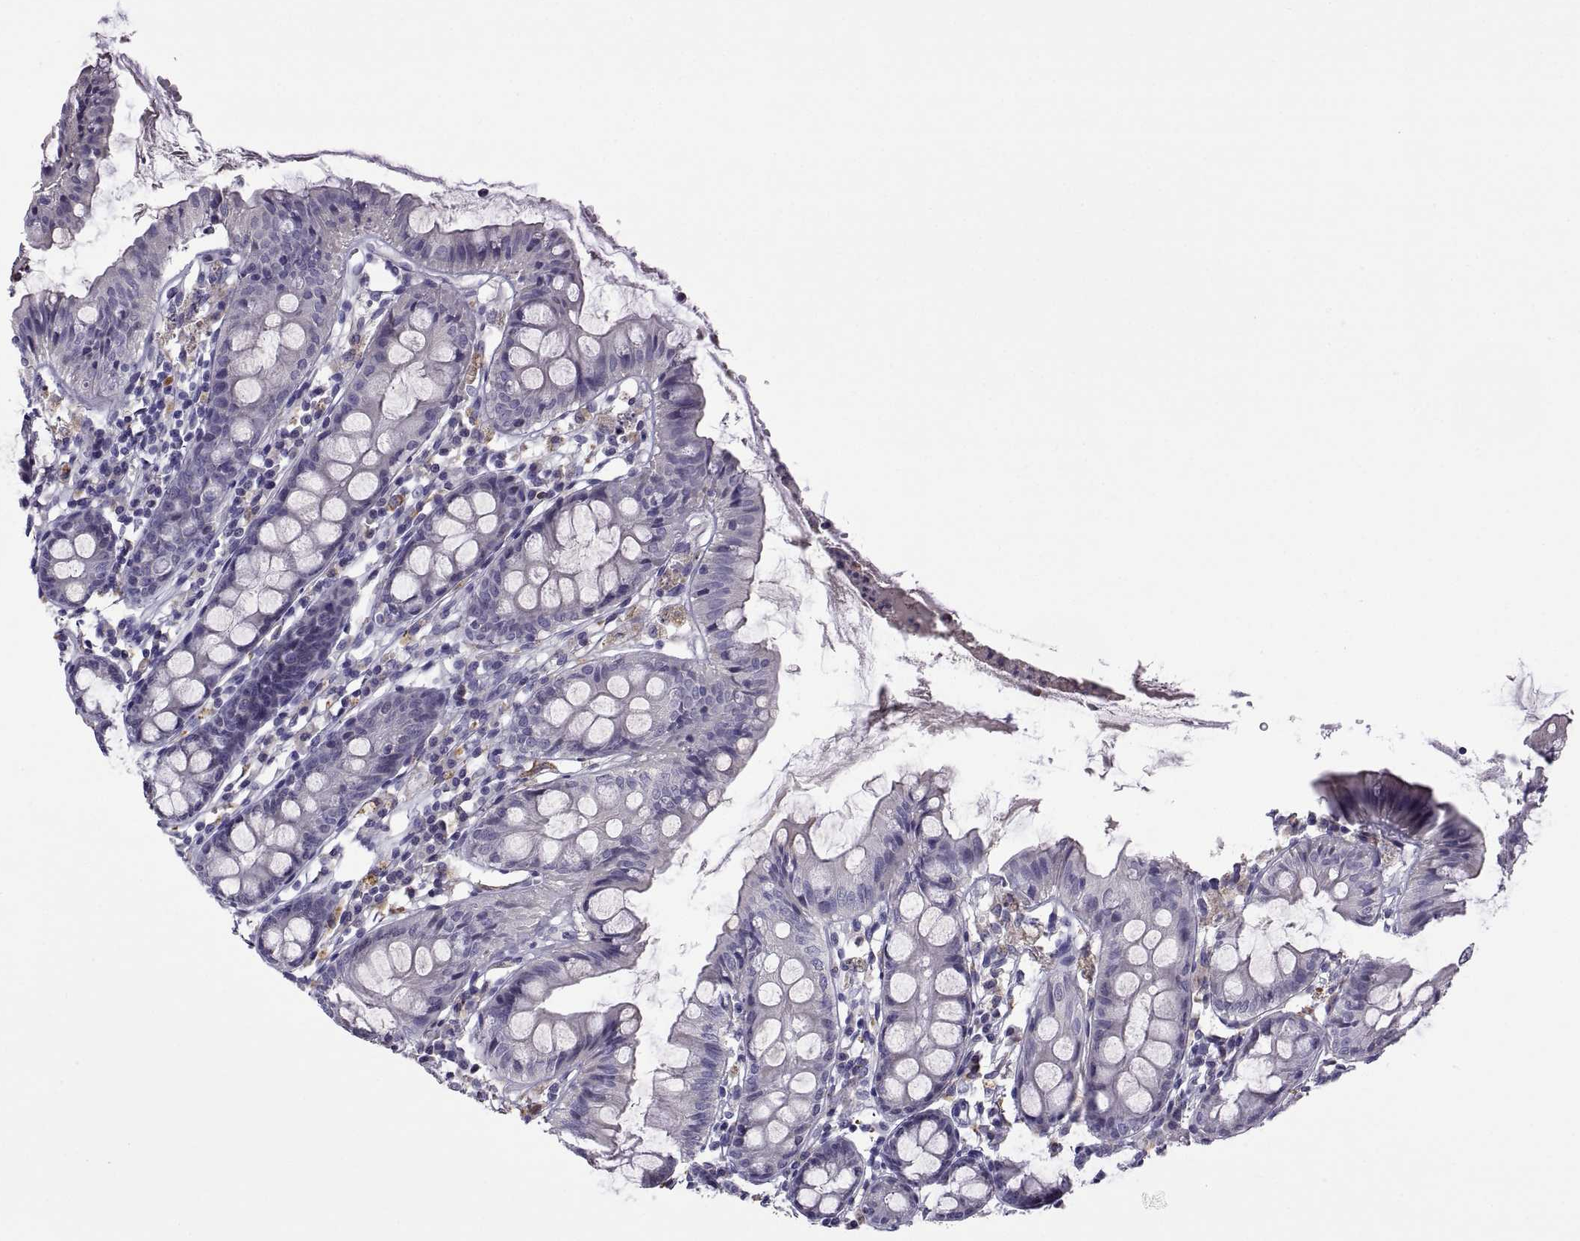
{"staining": {"intensity": "negative", "quantity": "none", "location": "none"}, "tissue": "colon", "cell_type": "Endothelial cells", "image_type": "normal", "snomed": [{"axis": "morphology", "description": "Normal tissue, NOS"}, {"axis": "topography", "description": "Colon"}], "caption": "A high-resolution photomicrograph shows immunohistochemistry (IHC) staining of benign colon, which reveals no significant staining in endothelial cells. (IHC, brightfield microscopy, high magnification).", "gene": "MAGEB18", "patient": {"sex": "female", "age": 84}}